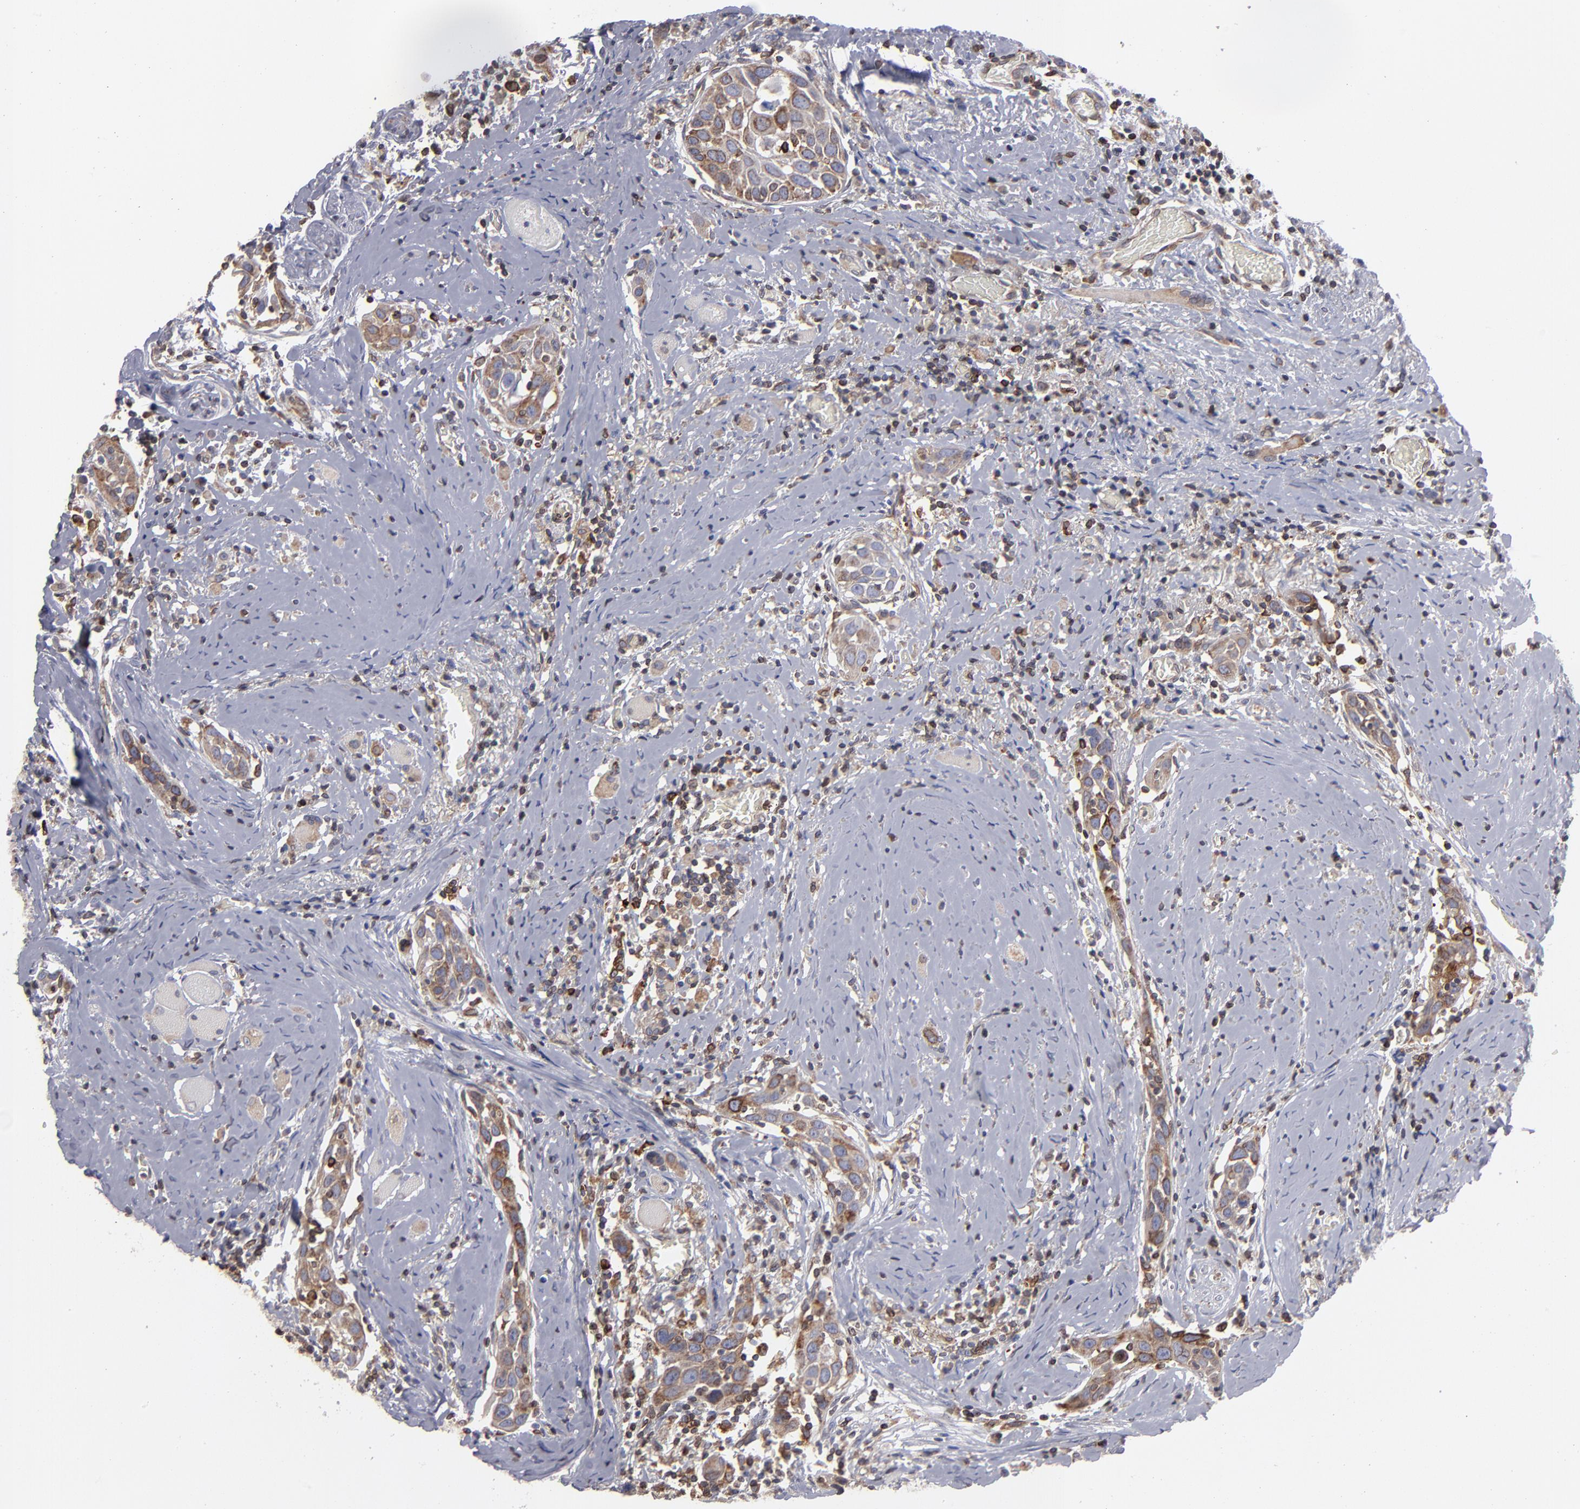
{"staining": {"intensity": "moderate", "quantity": ">75%", "location": "cytoplasmic/membranous"}, "tissue": "head and neck cancer", "cell_type": "Tumor cells", "image_type": "cancer", "snomed": [{"axis": "morphology", "description": "Squamous cell carcinoma, NOS"}, {"axis": "topography", "description": "Oral tissue"}, {"axis": "topography", "description": "Head-Neck"}], "caption": "Protein analysis of head and neck squamous cell carcinoma tissue displays moderate cytoplasmic/membranous staining in about >75% of tumor cells. Using DAB (3,3'-diaminobenzidine) (brown) and hematoxylin (blue) stains, captured at high magnification using brightfield microscopy.", "gene": "TMX1", "patient": {"sex": "female", "age": 50}}